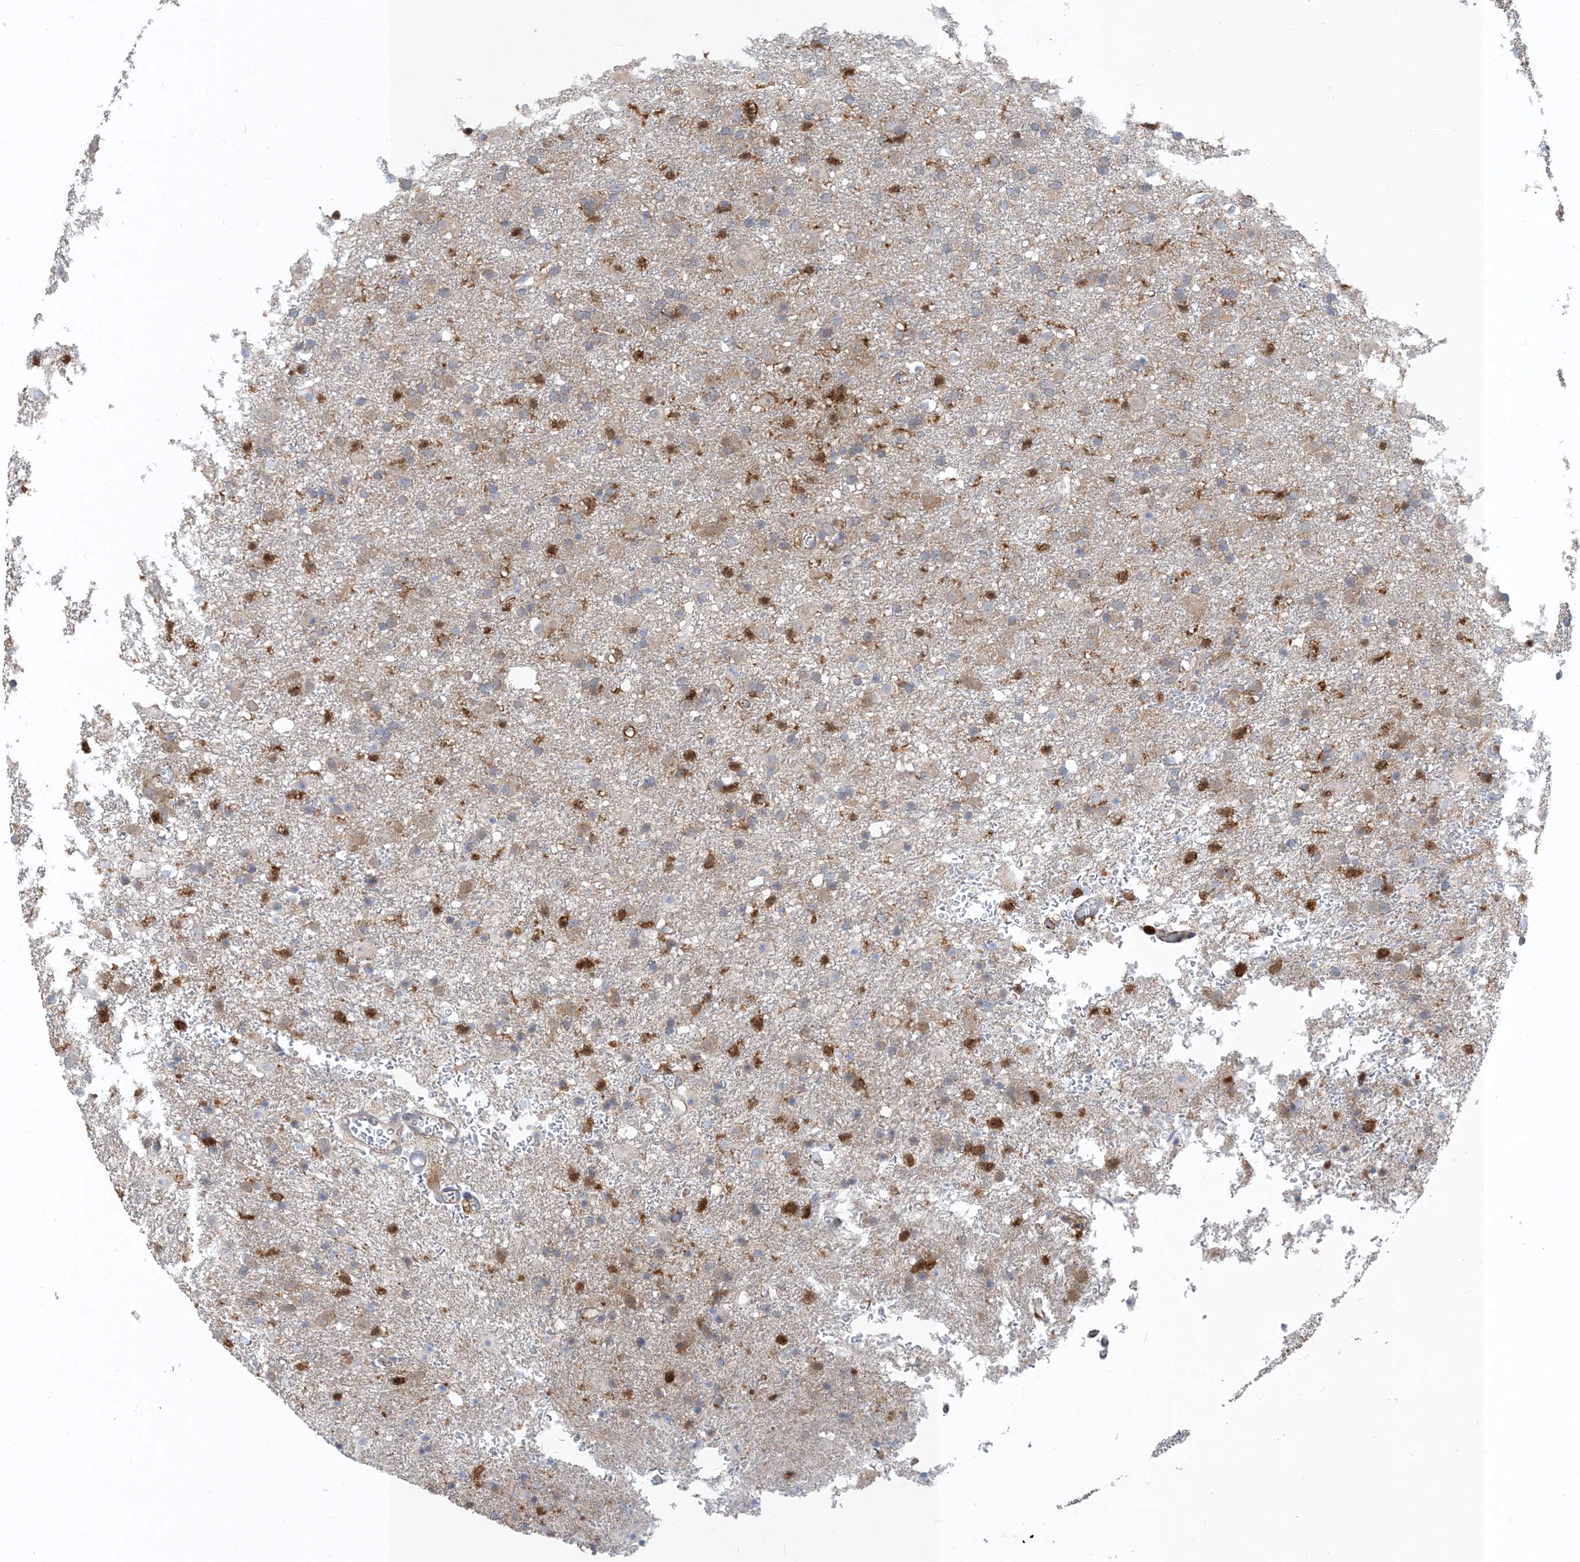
{"staining": {"intensity": "weak", "quantity": "25%-75%", "location": "cytoplasmic/membranous"}, "tissue": "glioma", "cell_type": "Tumor cells", "image_type": "cancer", "snomed": [{"axis": "morphology", "description": "Glioma, malignant, Low grade"}, {"axis": "topography", "description": "Brain"}], "caption": "Approximately 25%-75% of tumor cells in malignant low-grade glioma reveal weak cytoplasmic/membranous protein expression as visualized by brown immunohistochemical staining.", "gene": "NAGK", "patient": {"sex": "male", "age": 65}}